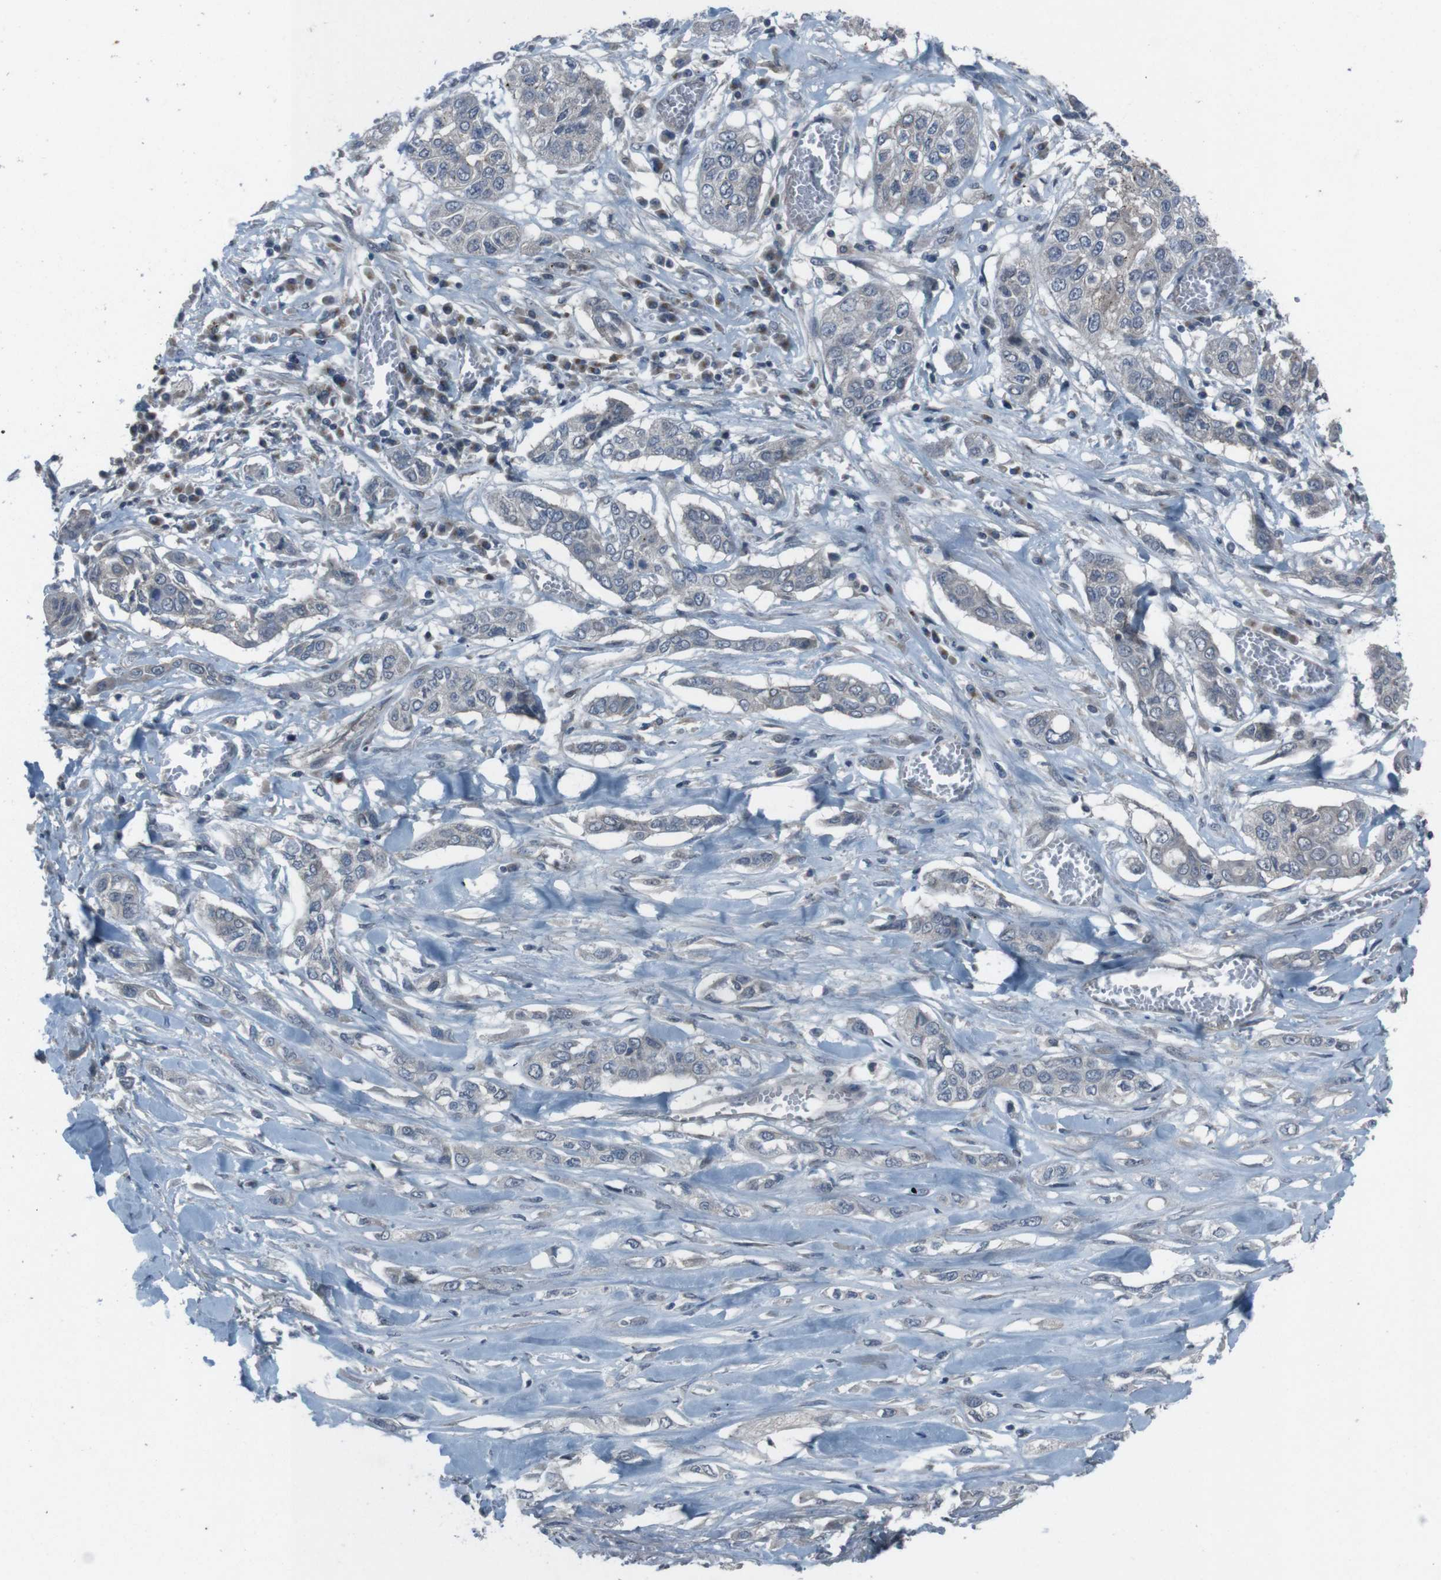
{"staining": {"intensity": "weak", "quantity": "25%-75%", "location": "cytoplasmic/membranous"}, "tissue": "lung cancer", "cell_type": "Tumor cells", "image_type": "cancer", "snomed": [{"axis": "morphology", "description": "Squamous cell carcinoma, NOS"}, {"axis": "topography", "description": "Lung"}], "caption": "Human lung cancer (squamous cell carcinoma) stained for a protein (brown) displays weak cytoplasmic/membranous positive positivity in about 25%-75% of tumor cells.", "gene": "EFNA5", "patient": {"sex": "male", "age": 71}}